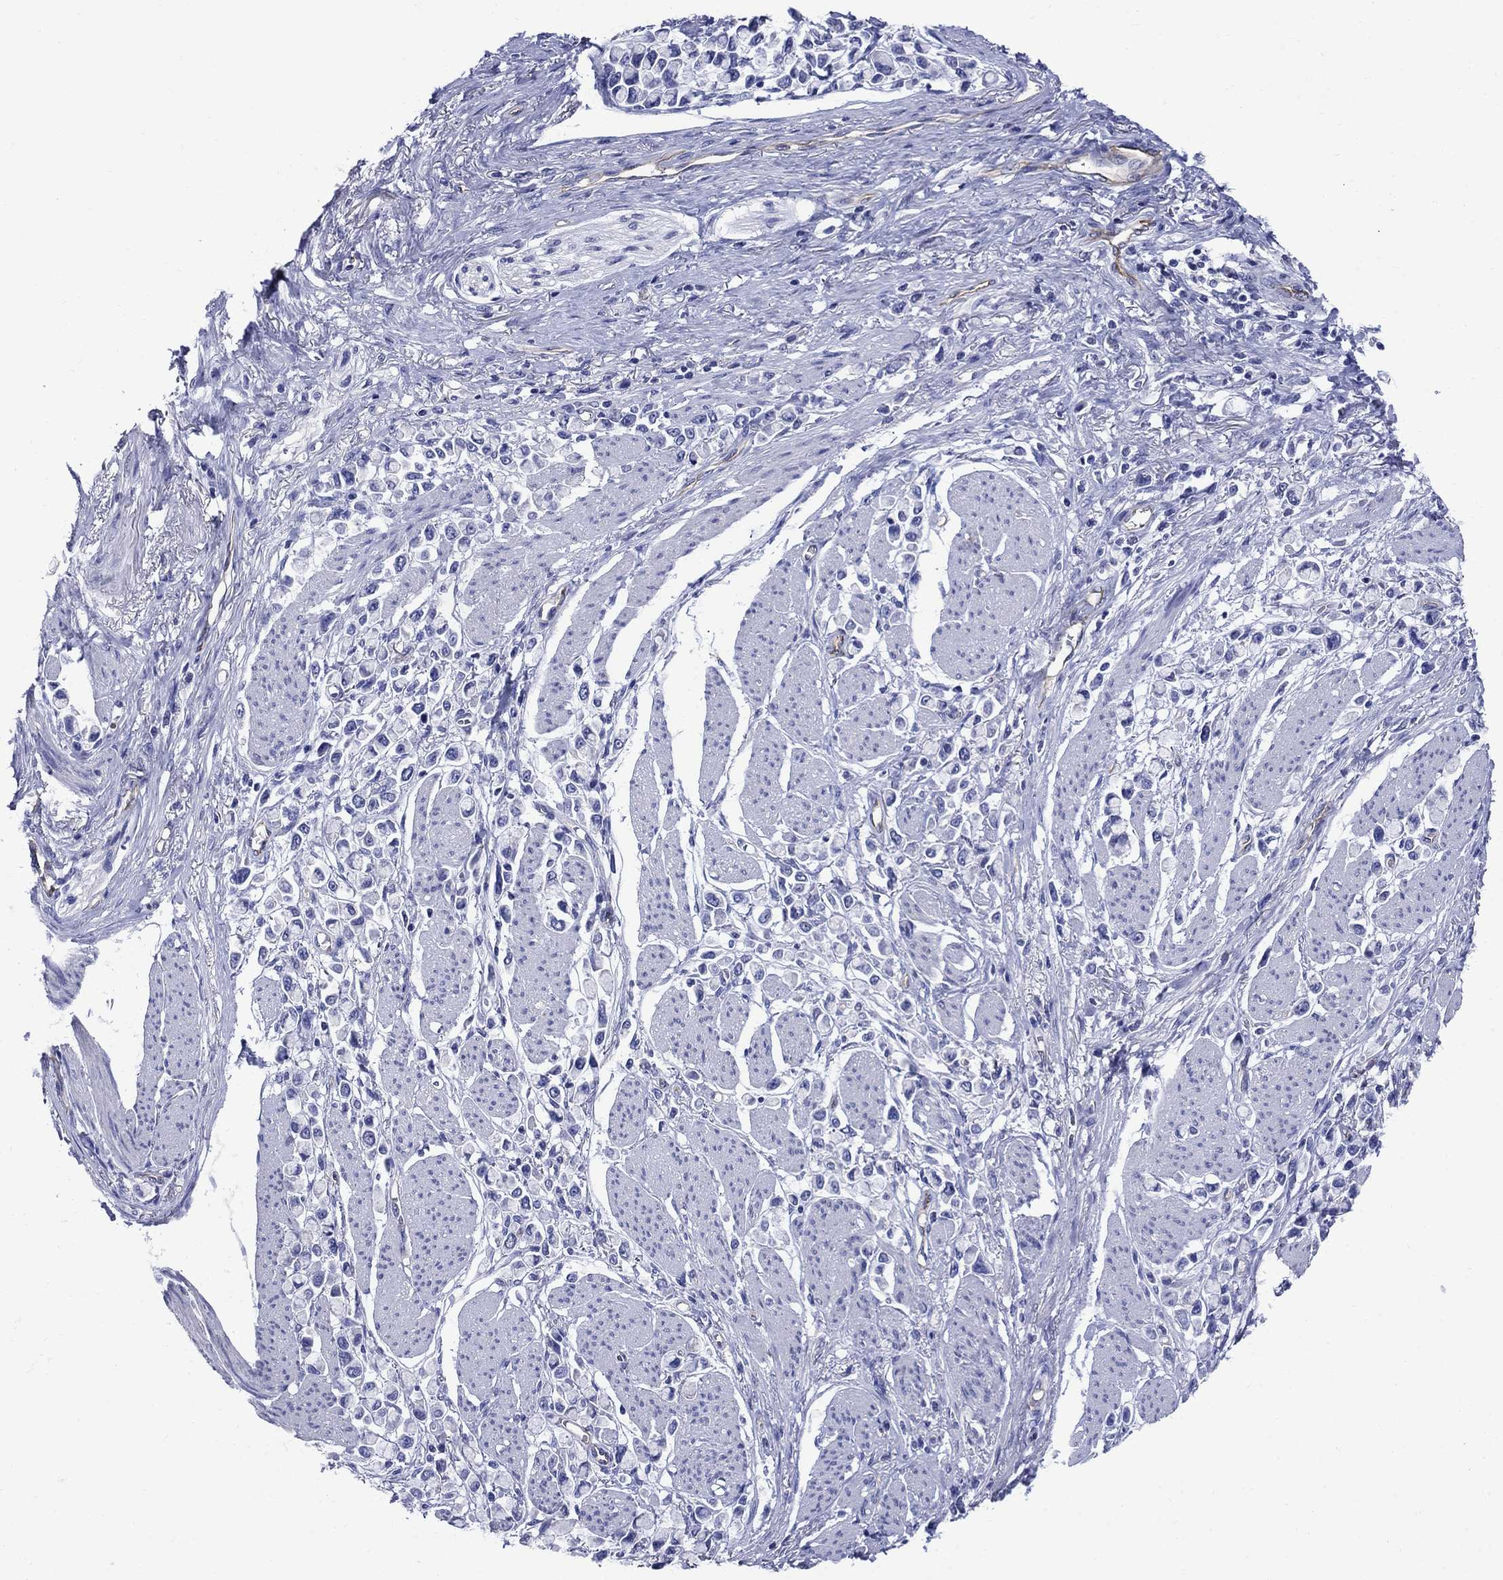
{"staining": {"intensity": "negative", "quantity": "none", "location": "none"}, "tissue": "stomach cancer", "cell_type": "Tumor cells", "image_type": "cancer", "snomed": [{"axis": "morphology", "description": "Adenocarcinoma, NOS"}, {"axis": "topography", "description": "Stomach"}], "caption": "Immunohistochemistry of human stomach adenocarcinoma displays no staining in tumor cells.", "gene": "SMCP", "patient": {"sex": "female", "age": 81}}